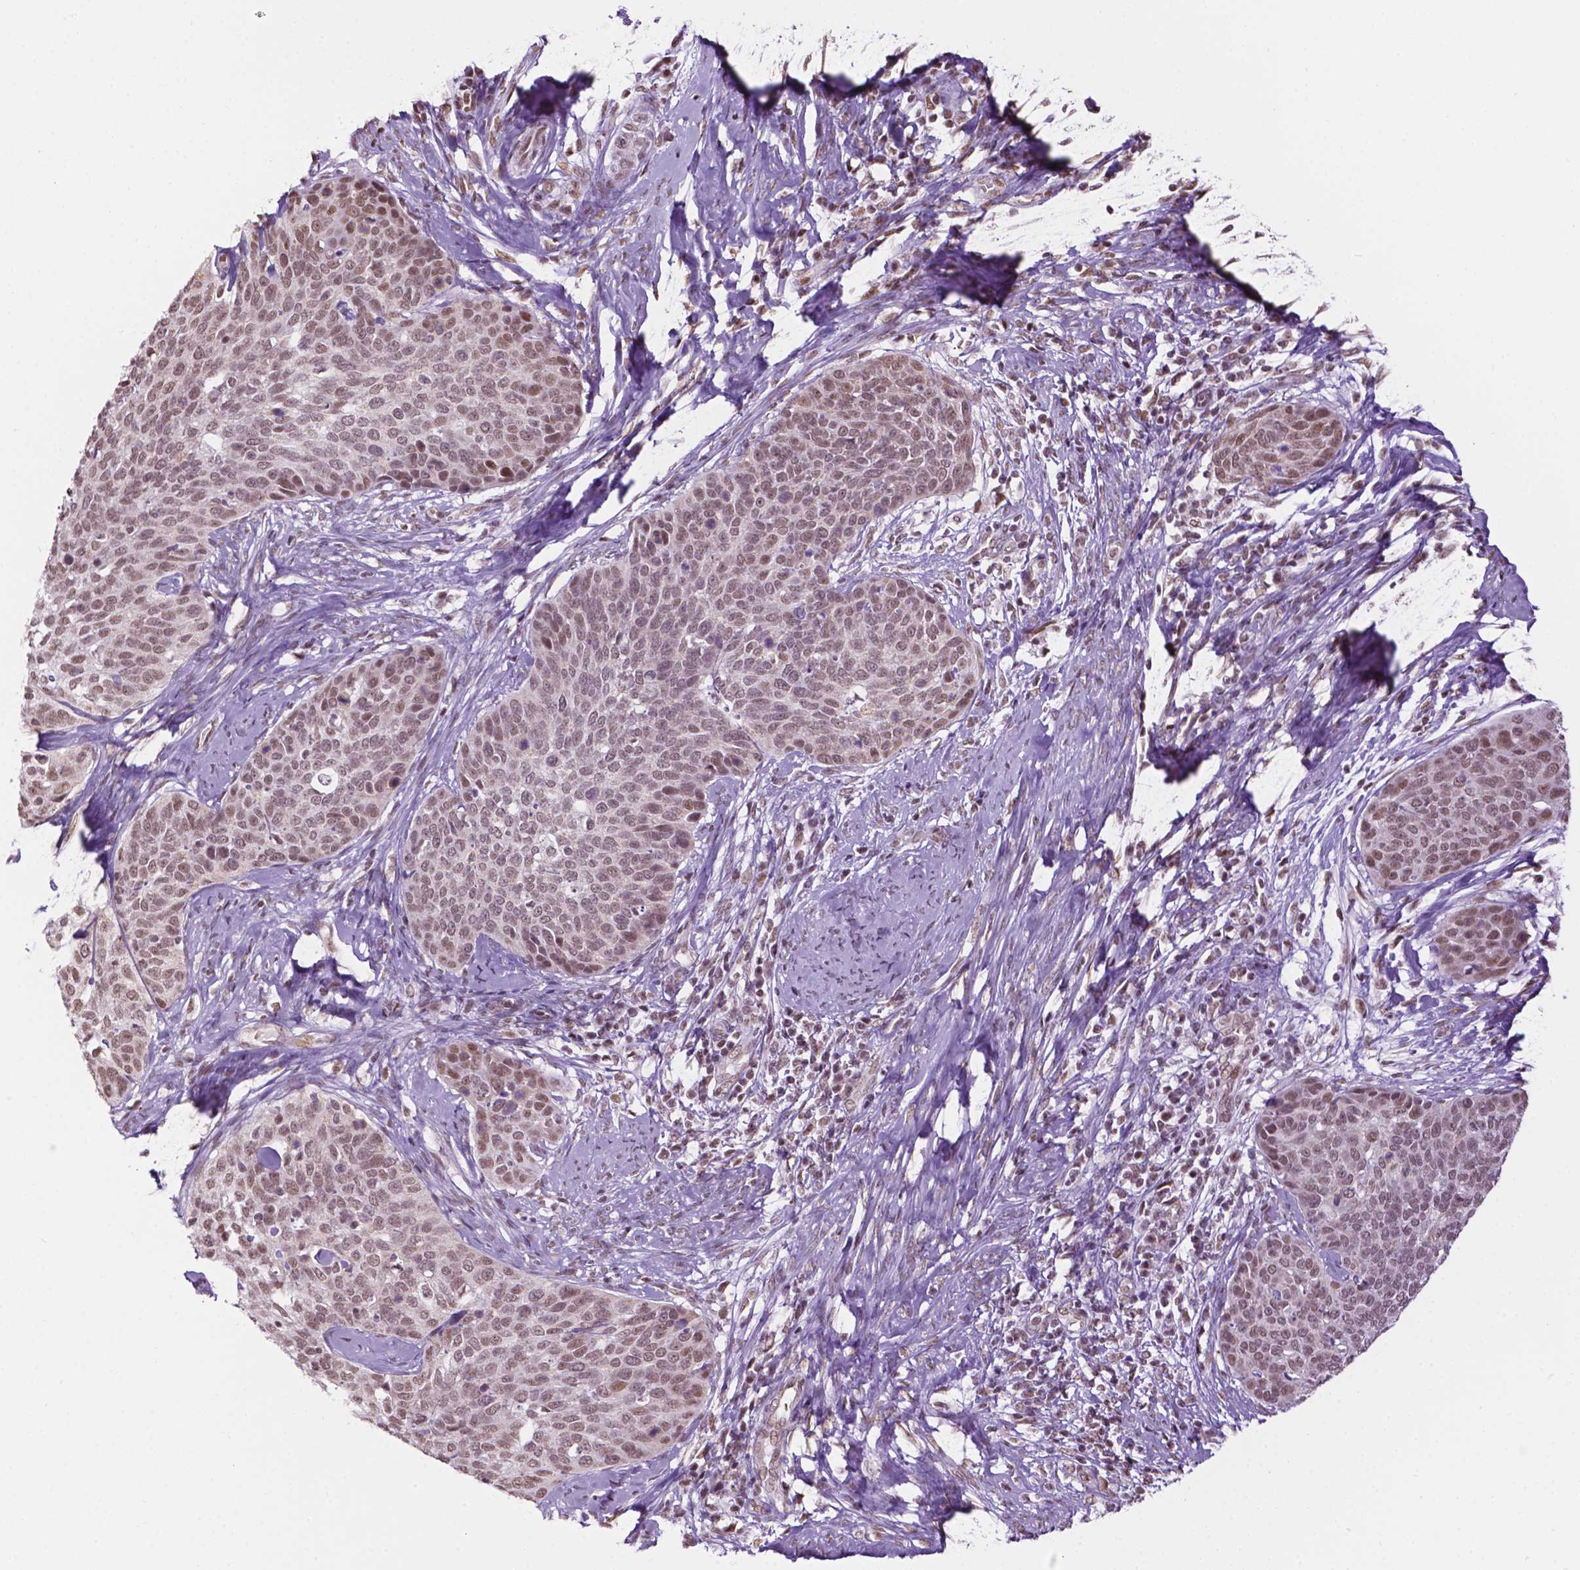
{"staining": {"intensity": "moderate", "quantity": ">75%", "location": "nuclear"}, "tissue": "cervical cancer", "cell_type": "Tumor cells", "image_type": "cancer", "snomed": [{"axis": "morphology", "description": "Squamous cell carcinoma, NOS"}, {"axis": "topography", "description": "Cervix"}], "caption": "Immunohistochemical staining of cervical cancer (squamous cell carcinoma) exhibits medium levels of moderate nuclear protein expression in about >75% of tumor cells. Immunohistochemistry (ihc) stains the protein in brown and the nuclei are stained blue.", "gene": "COL23A1", "patient": {"sex": "female", "age": 69}}